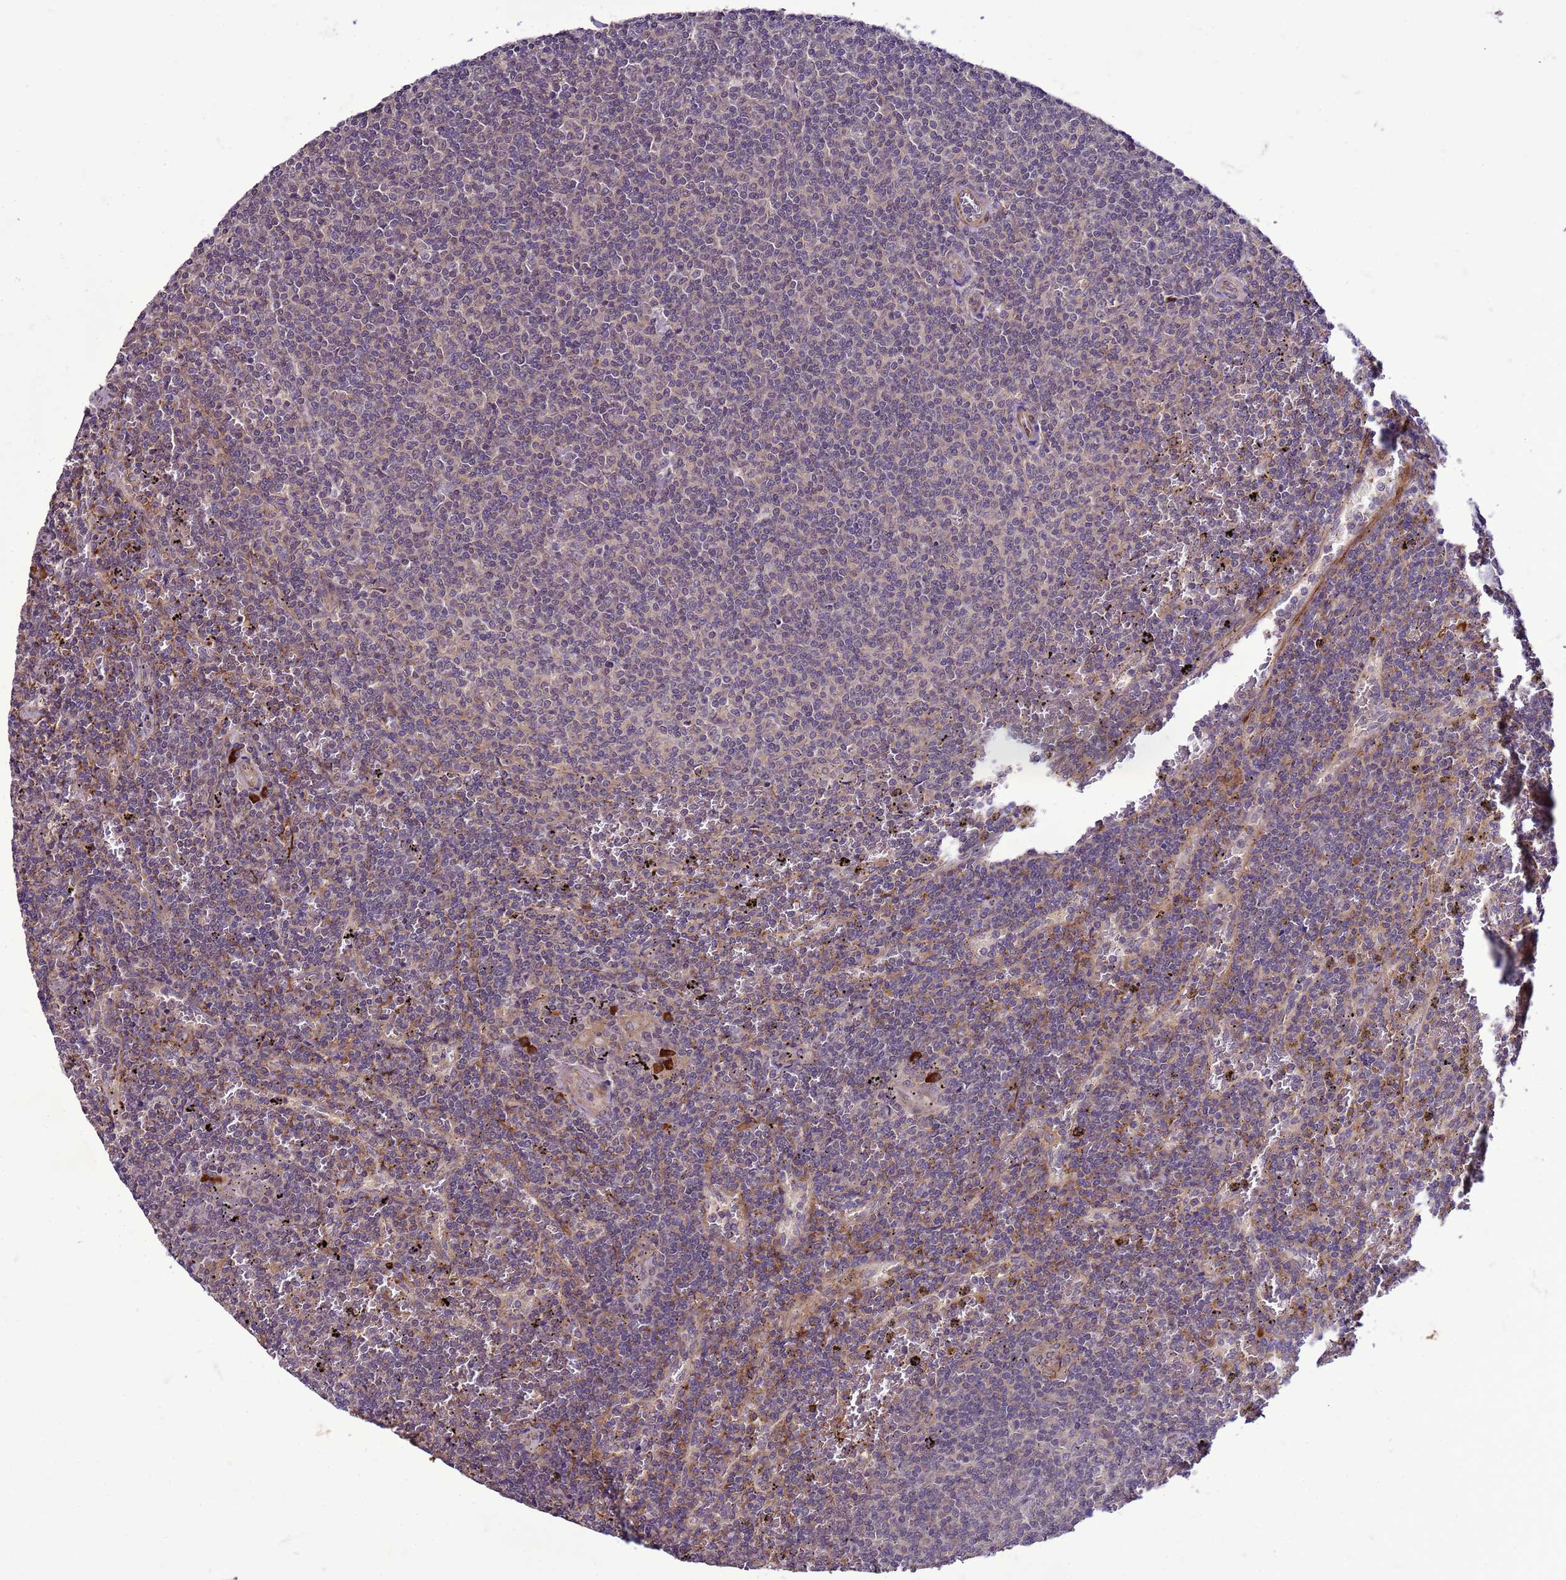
{"staining": {"intensity": "weak", "quantity": "<25%", "location": "cytoplasmic/membranous"}, "tissue": "lymphoma", "cell_type": "Tumor cells", "image_type": "cancer", "snomed": [{"axis": "morphology", "description": "Malignant lymphoma, non-Hodgkin's type, Low grade"}, {"axis": "topography", "description": "Spleen"}], "caption": "Immunohistochemistry (IHC) image of neoplastic tissue: low-grade malignant lymphoma, non-Hodgkin's type stained with DAB (3,3'-diaminobenzidine) shows no significant protein staining in tumor cells.", "gene": "GEN1", "patient": {"sex": "female", "age": 50}}